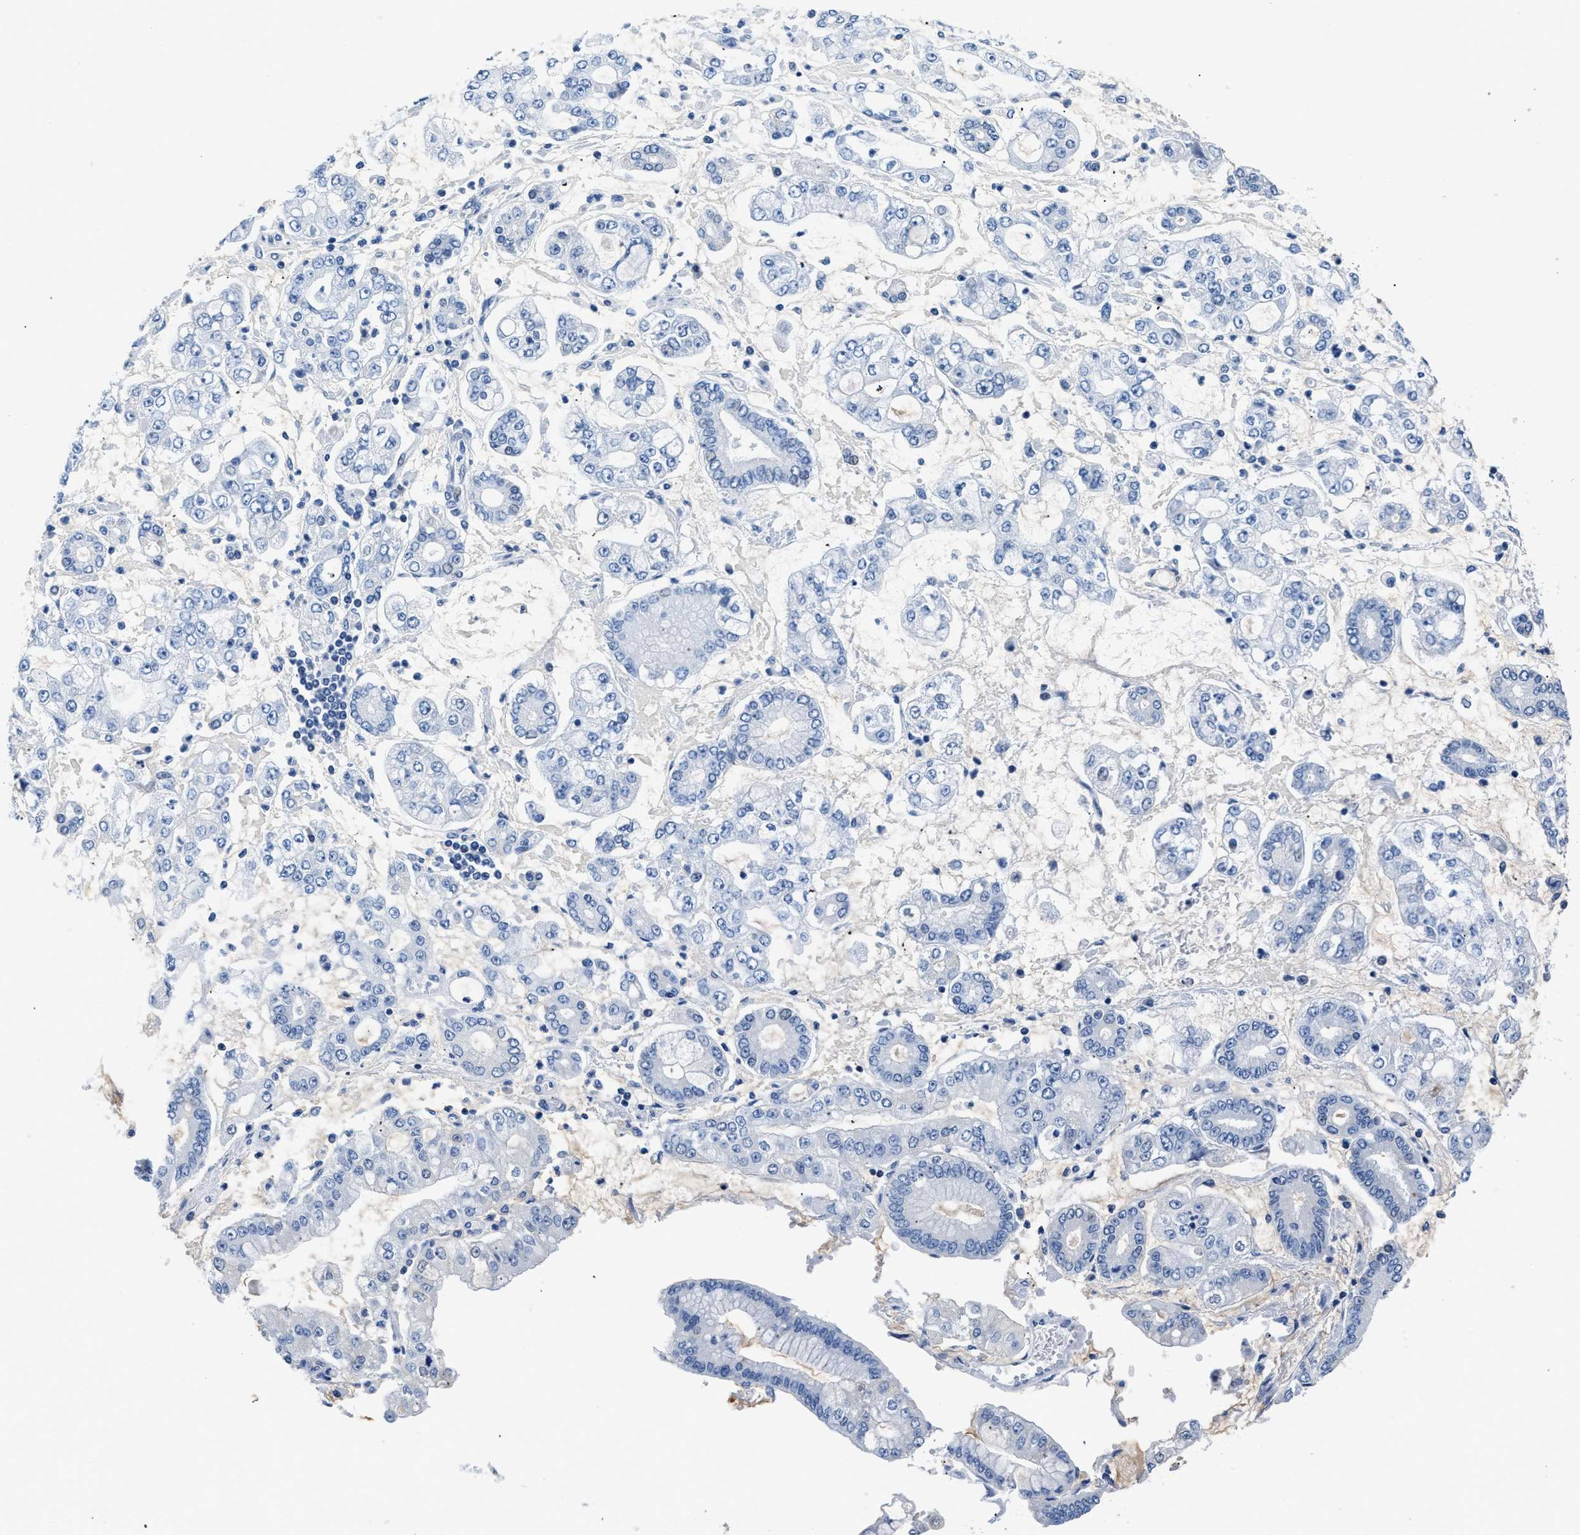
{"staining": {"intensity": "negative", "quantity": "none", "location": "none"}, "tissue": "stomach cancer", "cell_type": "Tumor cells", "image_type": "cancer", "snomed": [{"axis": "morphology", "description": "Adenocarcinoma, NOS"}, {"axis": "topography", "description": "Stomach"}], "caption": "An IHC histopathology image of stomach adenocarcinoma is shown. There is no staining in tumor cells of stomach adenocarcinoma.", "gene": "PCK2", "patient": {"sex": "male", "age": 76}}